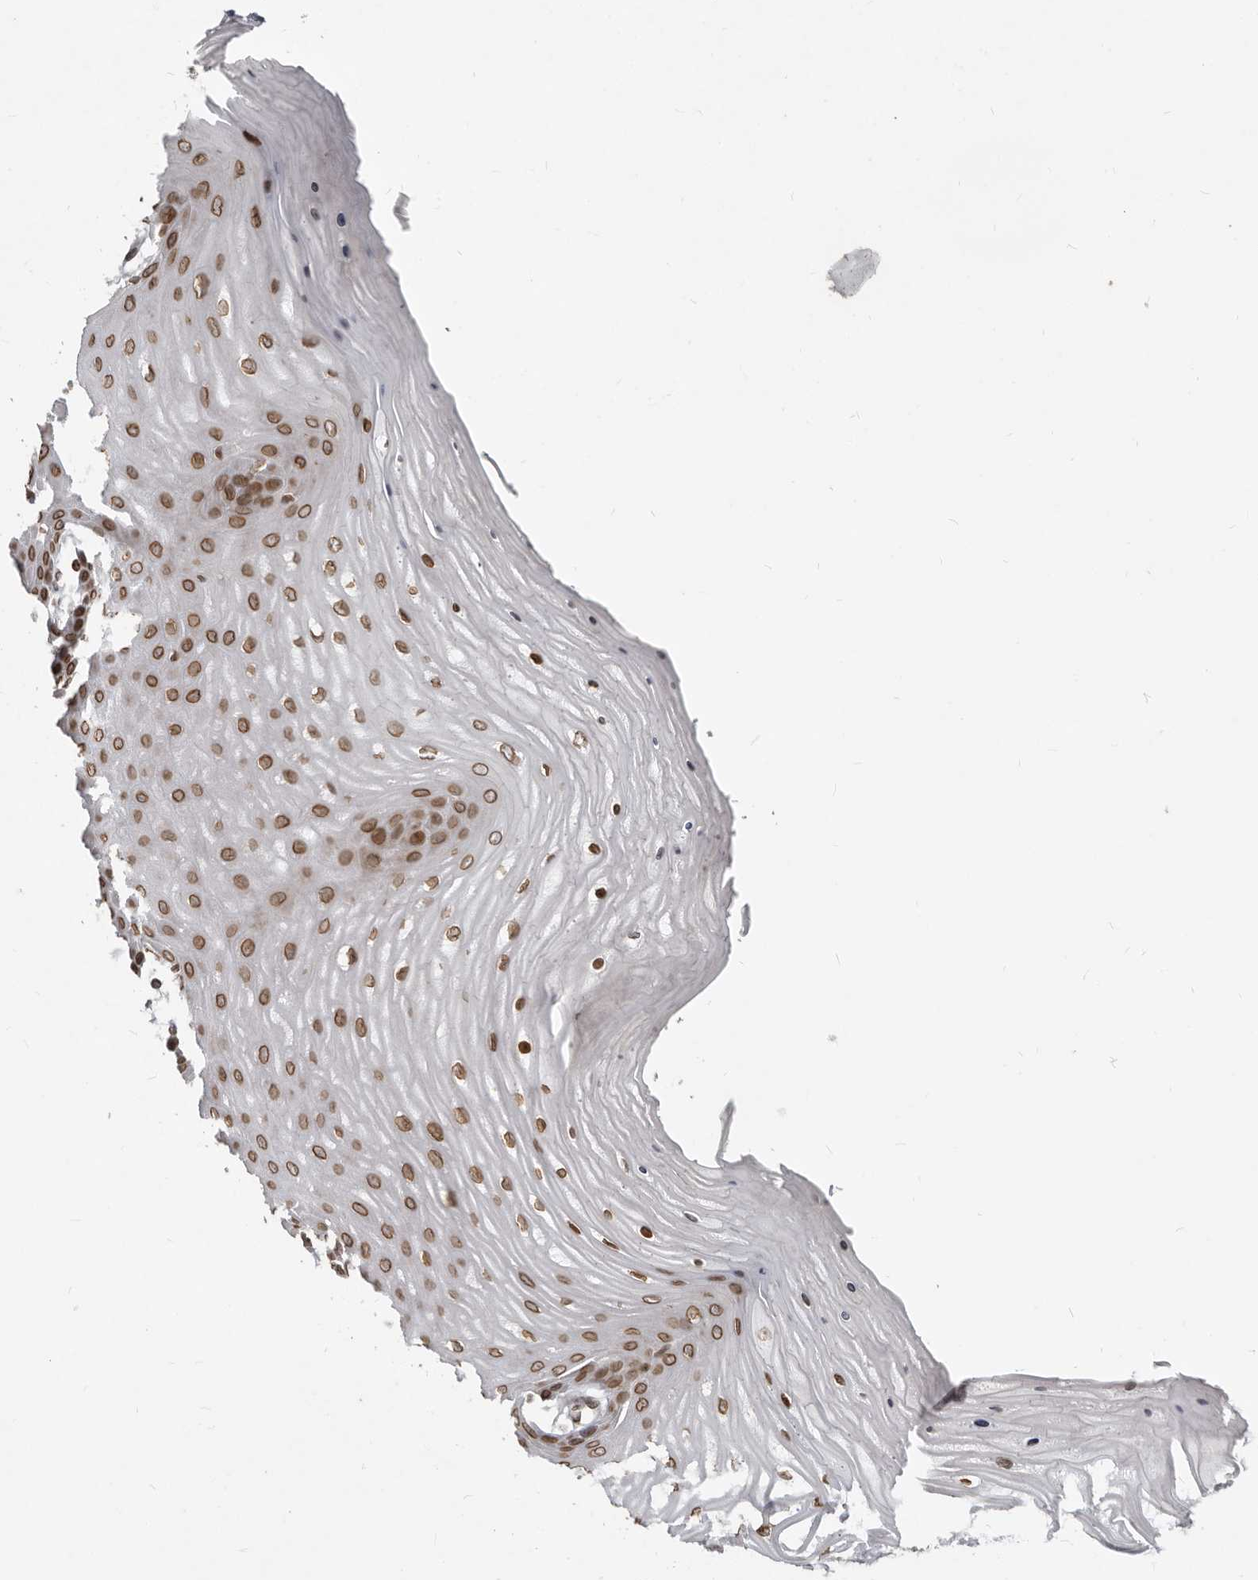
{"staining": {"intensity": "moderate", "quantity": ">75%", "location": "cytoplasmic/membranous,nuclear"}, "tissue": "cervix", "cell_type": "Squamous epithelial cells", "image_type": "normal", "snomed": [{"axis": "morphology", "description": "Normal tissue, NOS"}, {"axis": "topography", "description": "Cervix"}], "caption": "Immunohistochemistry of benign human cervix displays medium levels of moderate cytoplasmic/membranous,nuclear expression in about >75% of squamous epithelial cells. The staining is performed using DAB brown chromogen to label protein expression. The nuclei are counter-stained blue using hematoxylin.", "gene": "NUP153", "patient": {"sex": "female", "age": 55}}